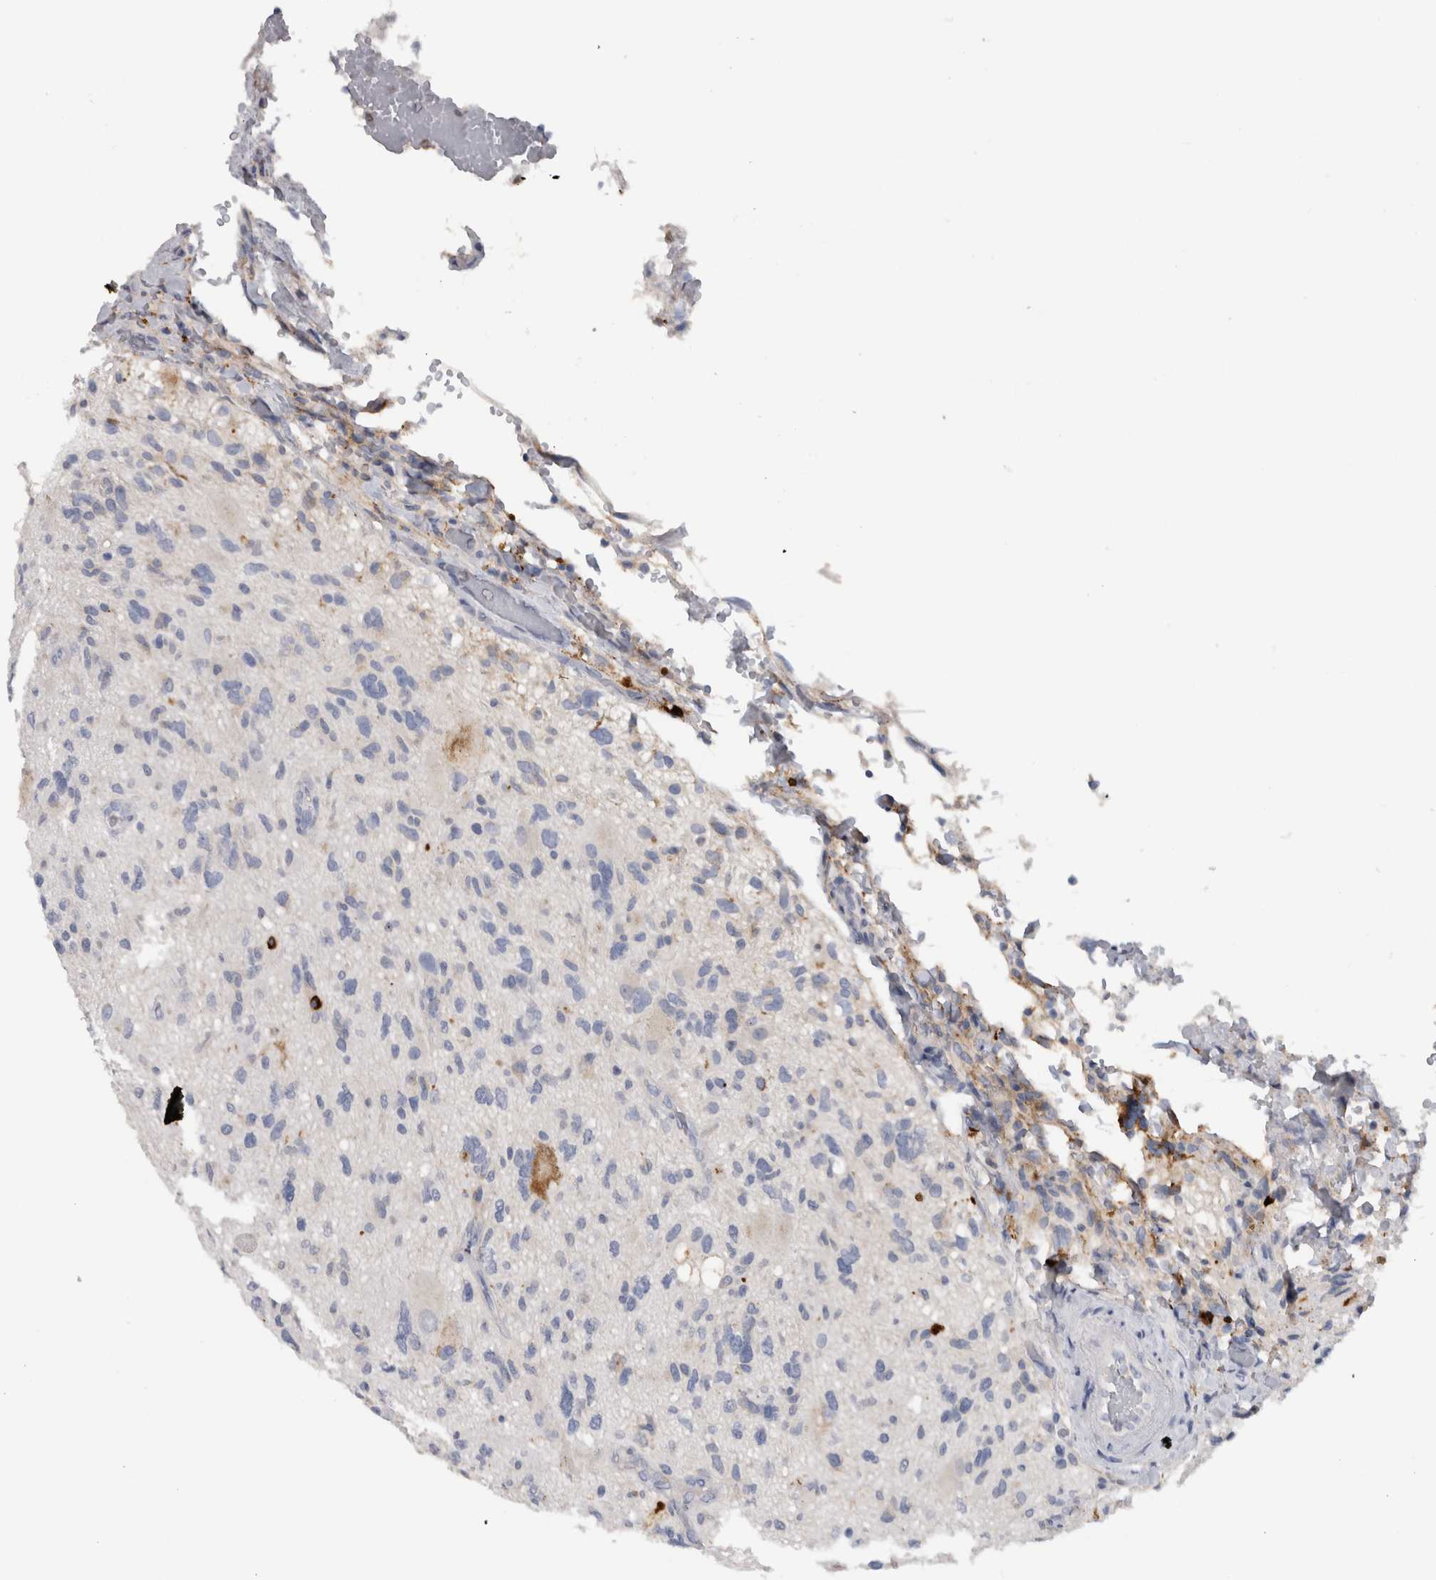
{"staining": {"intensity": "negative", "quantity": "none", "location": "none"}, "tissue": "glioma", "cell_type": "Tumor cells", "image_type": "cancer", "snomed": [{"axis": "morphology", "description": "Glioma, malignant, High grade"}, {"axis": "topography", "description": "Brain"}], "caption": "The histopathology image exhibits no significant staining in tumor cells of glioma.", "gene": "CD63", "patient": {"sex": "male", "age": 33}}